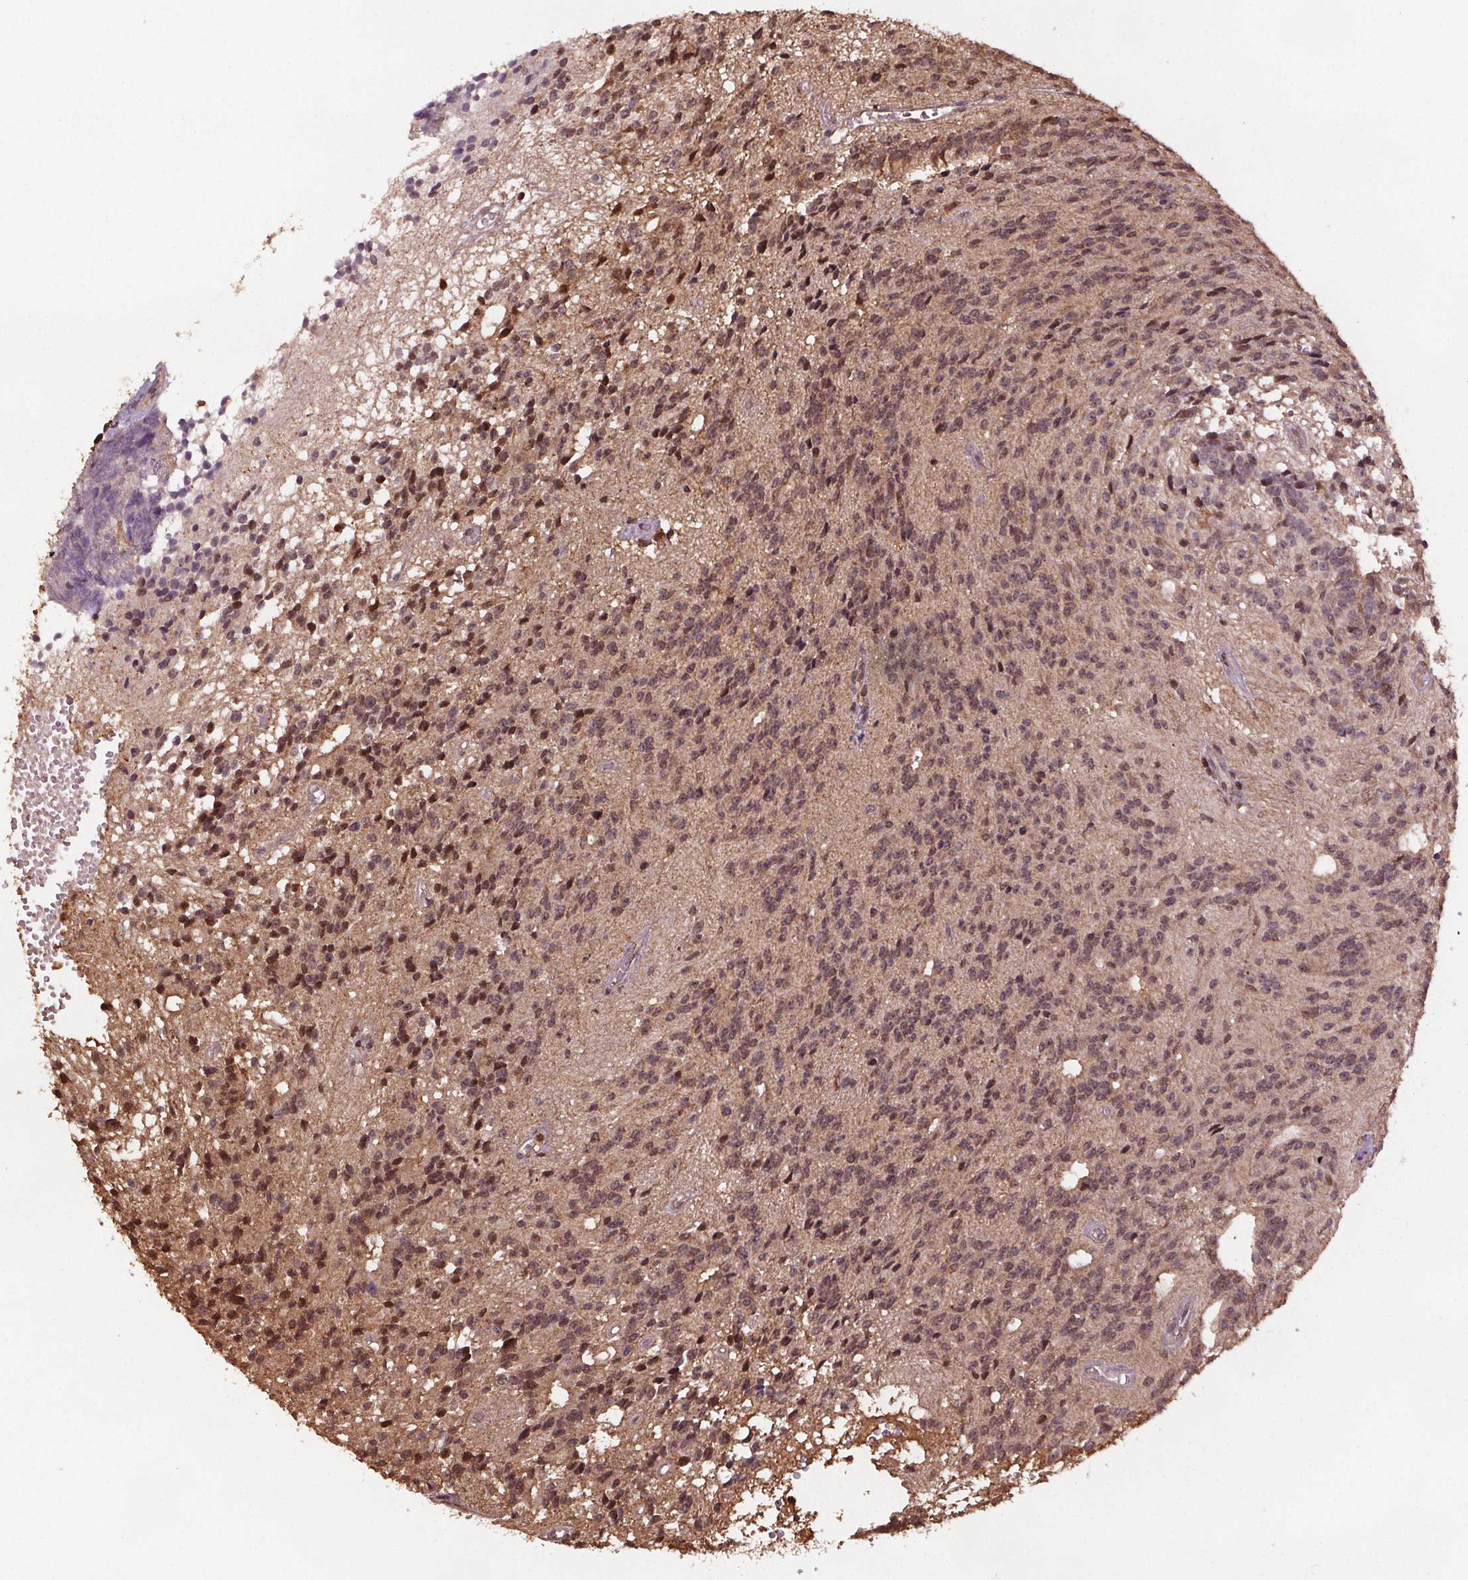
{"staining": {"intensity": "moderate", "quantity": "25%-75%", "location": "cytoplasmic/membranous,nuclear"}, "tissue": "glioma", "cell_type": "Tumor cells", "image_type": "cancer", "snomed": [{"axis": "morphology", "description": "Glioma, malignant, Low grade"}, {"axis": "topography", "description": "Brain"}], "caption": "Moderate cytoplasmic/membranous and nuclear positivity is identified in approximately 25%-75% of tumor cells in low-grade glioma (malignant).", "gene": "ENO1", "patient": {"sex": "male", "age": 31}}